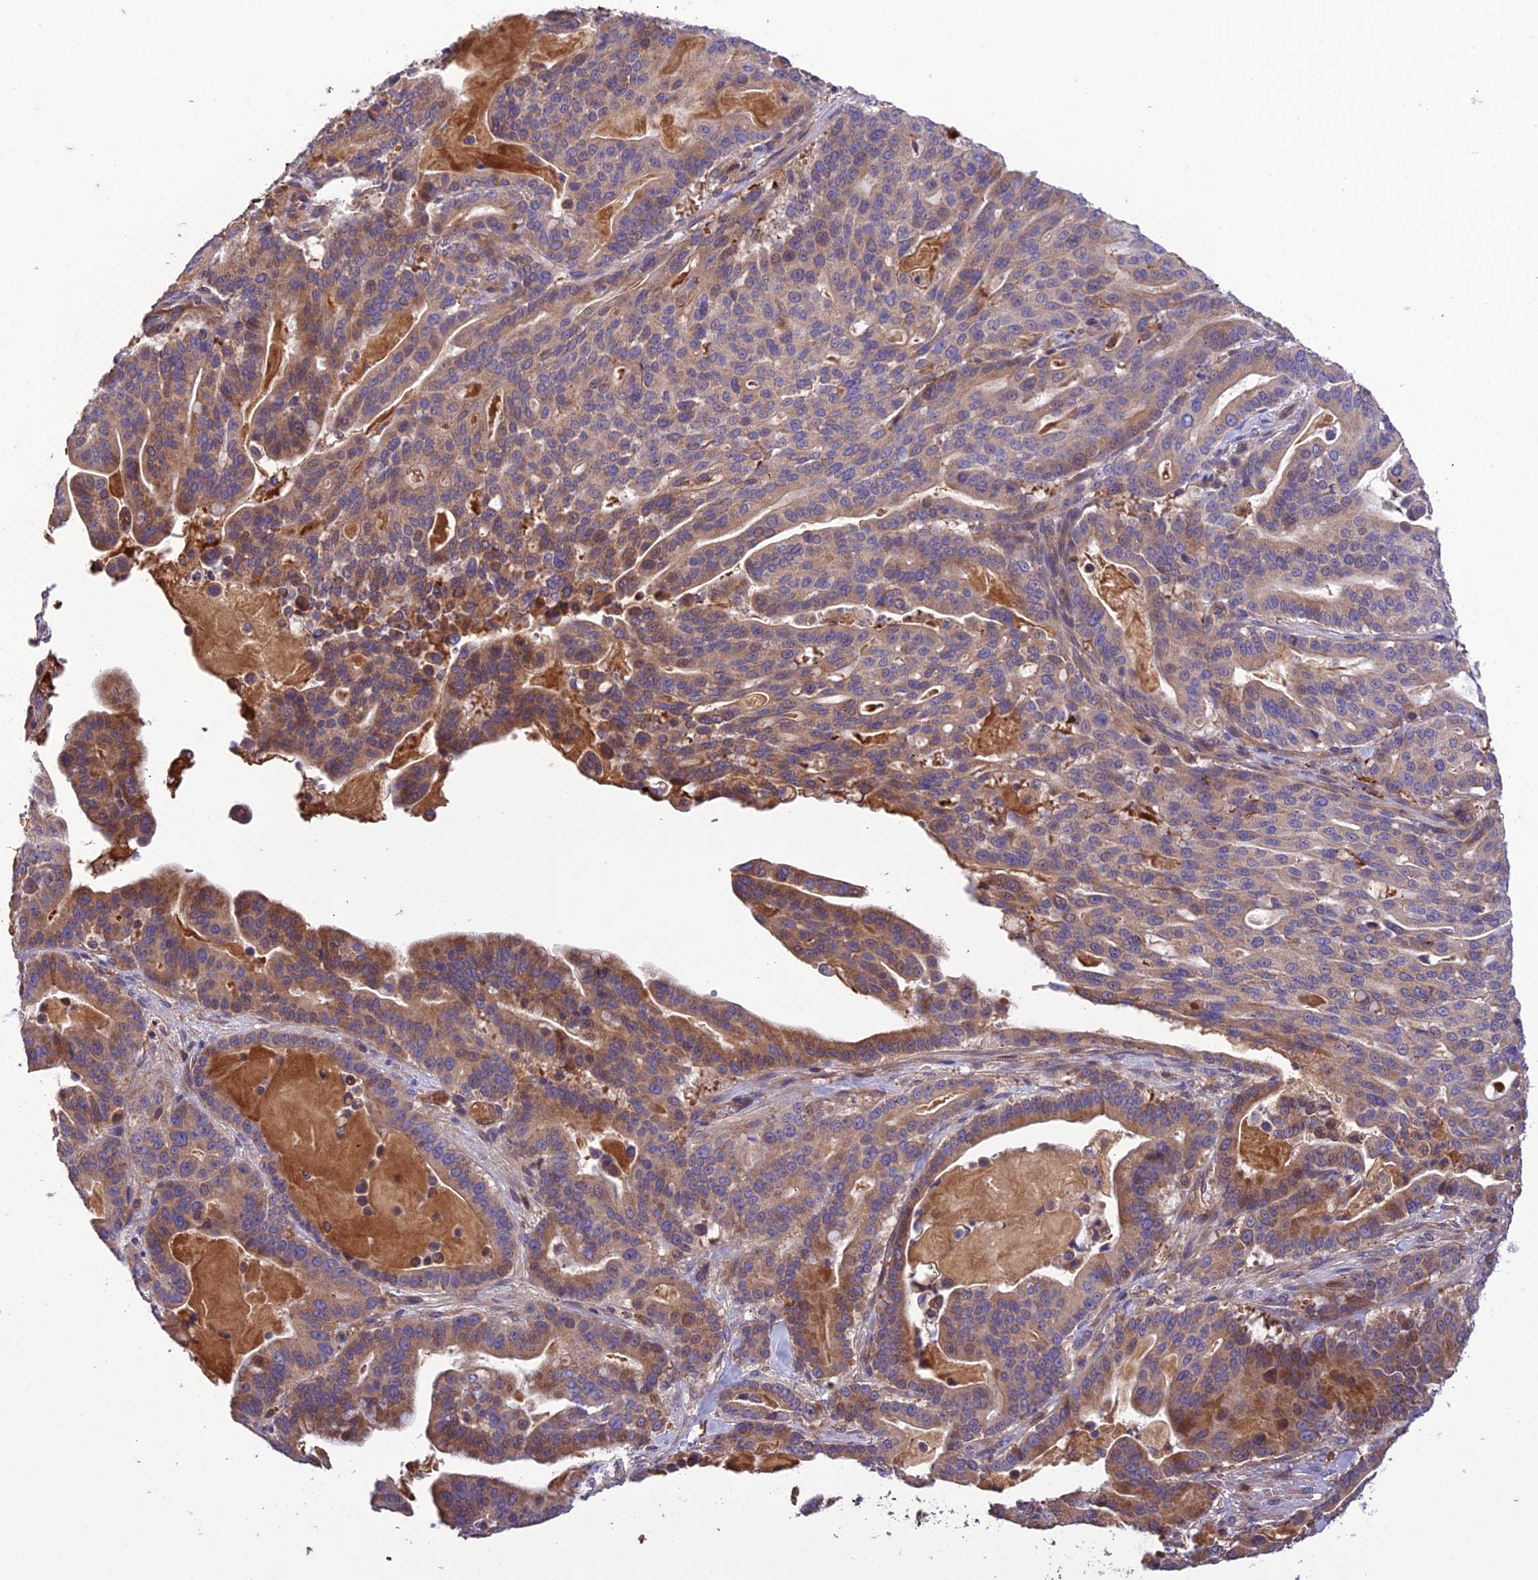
{"staining": {"intensity": "moderate", "quantity": "25%-75%", "location": "cytoplasmic/membranous"}, "tissue": "pancreatic cancer", "cell_type": "Tumor cells", "image_type": "cancer", "snomed": [{"axis": "morphology", "description": "Adenocarcinoma, NOS"}, {"axis": "topography", "description": "Pancreas"}], "caption": "This photomicrograph demonstrates immunohistochemistry staining of human adenocarcinoma (pancreatic), with medium moderate cytoplasmic/membranous expression in approximately 25%-75% of tumor cells.", "gene": "MIOS", "patient": {"sex": "male", "age": 63}}